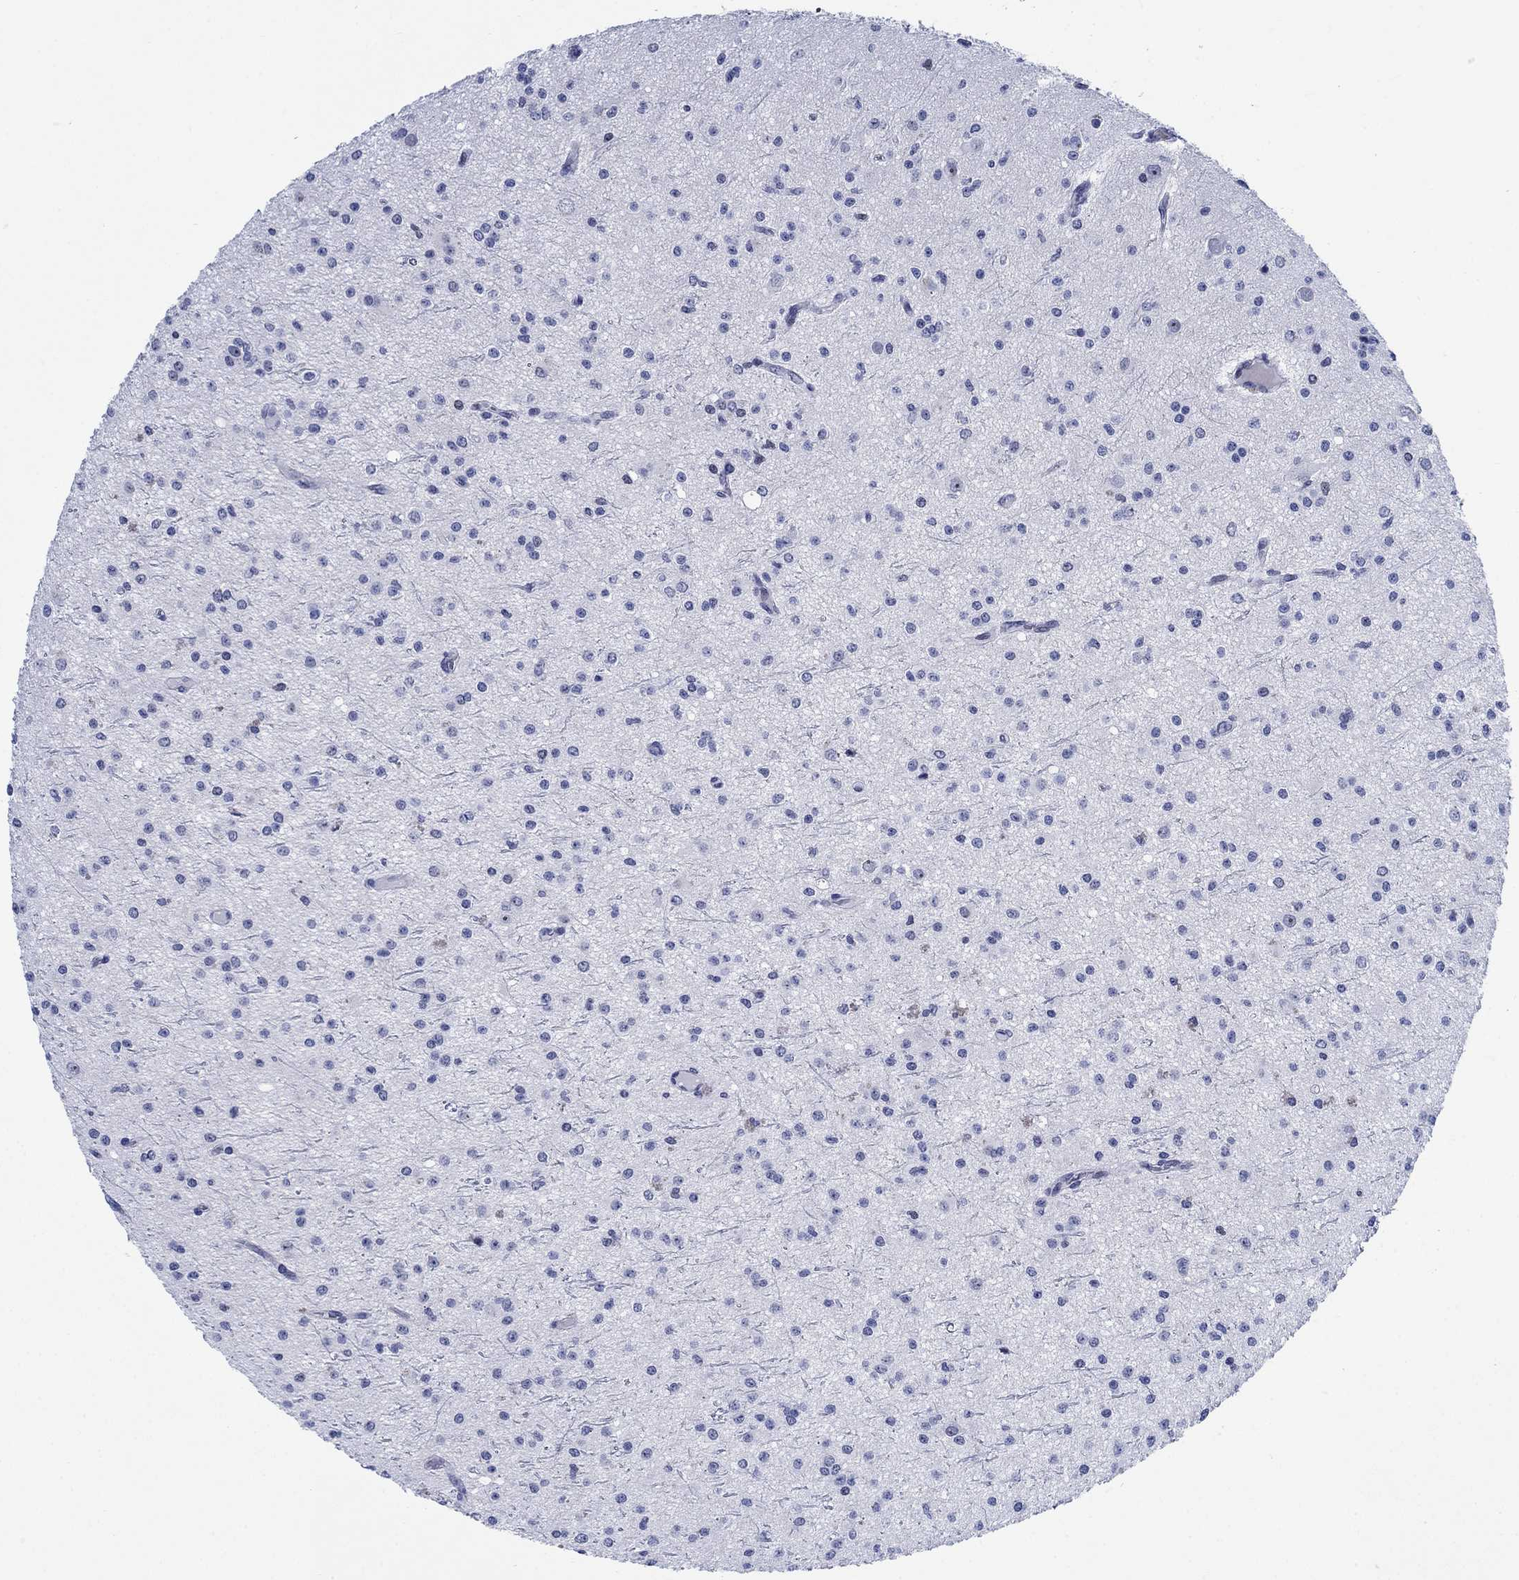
{"staining": {"intensity": "negative", "quantity": "none", "location": "none"}, "tissue": "glioma", "cell_type": "Tumor cells", "image_type": "cancer", "snomed": [{"axis": "morphology", "description": "Glioma, malignant, Low grade"}, {"axis": "topography", "description": "Brain"}], "caption": "There is no significant expression in tumor cells of glioma.", "gene": "ZNF446", "patient": {"sex": "male", "age": 27}}